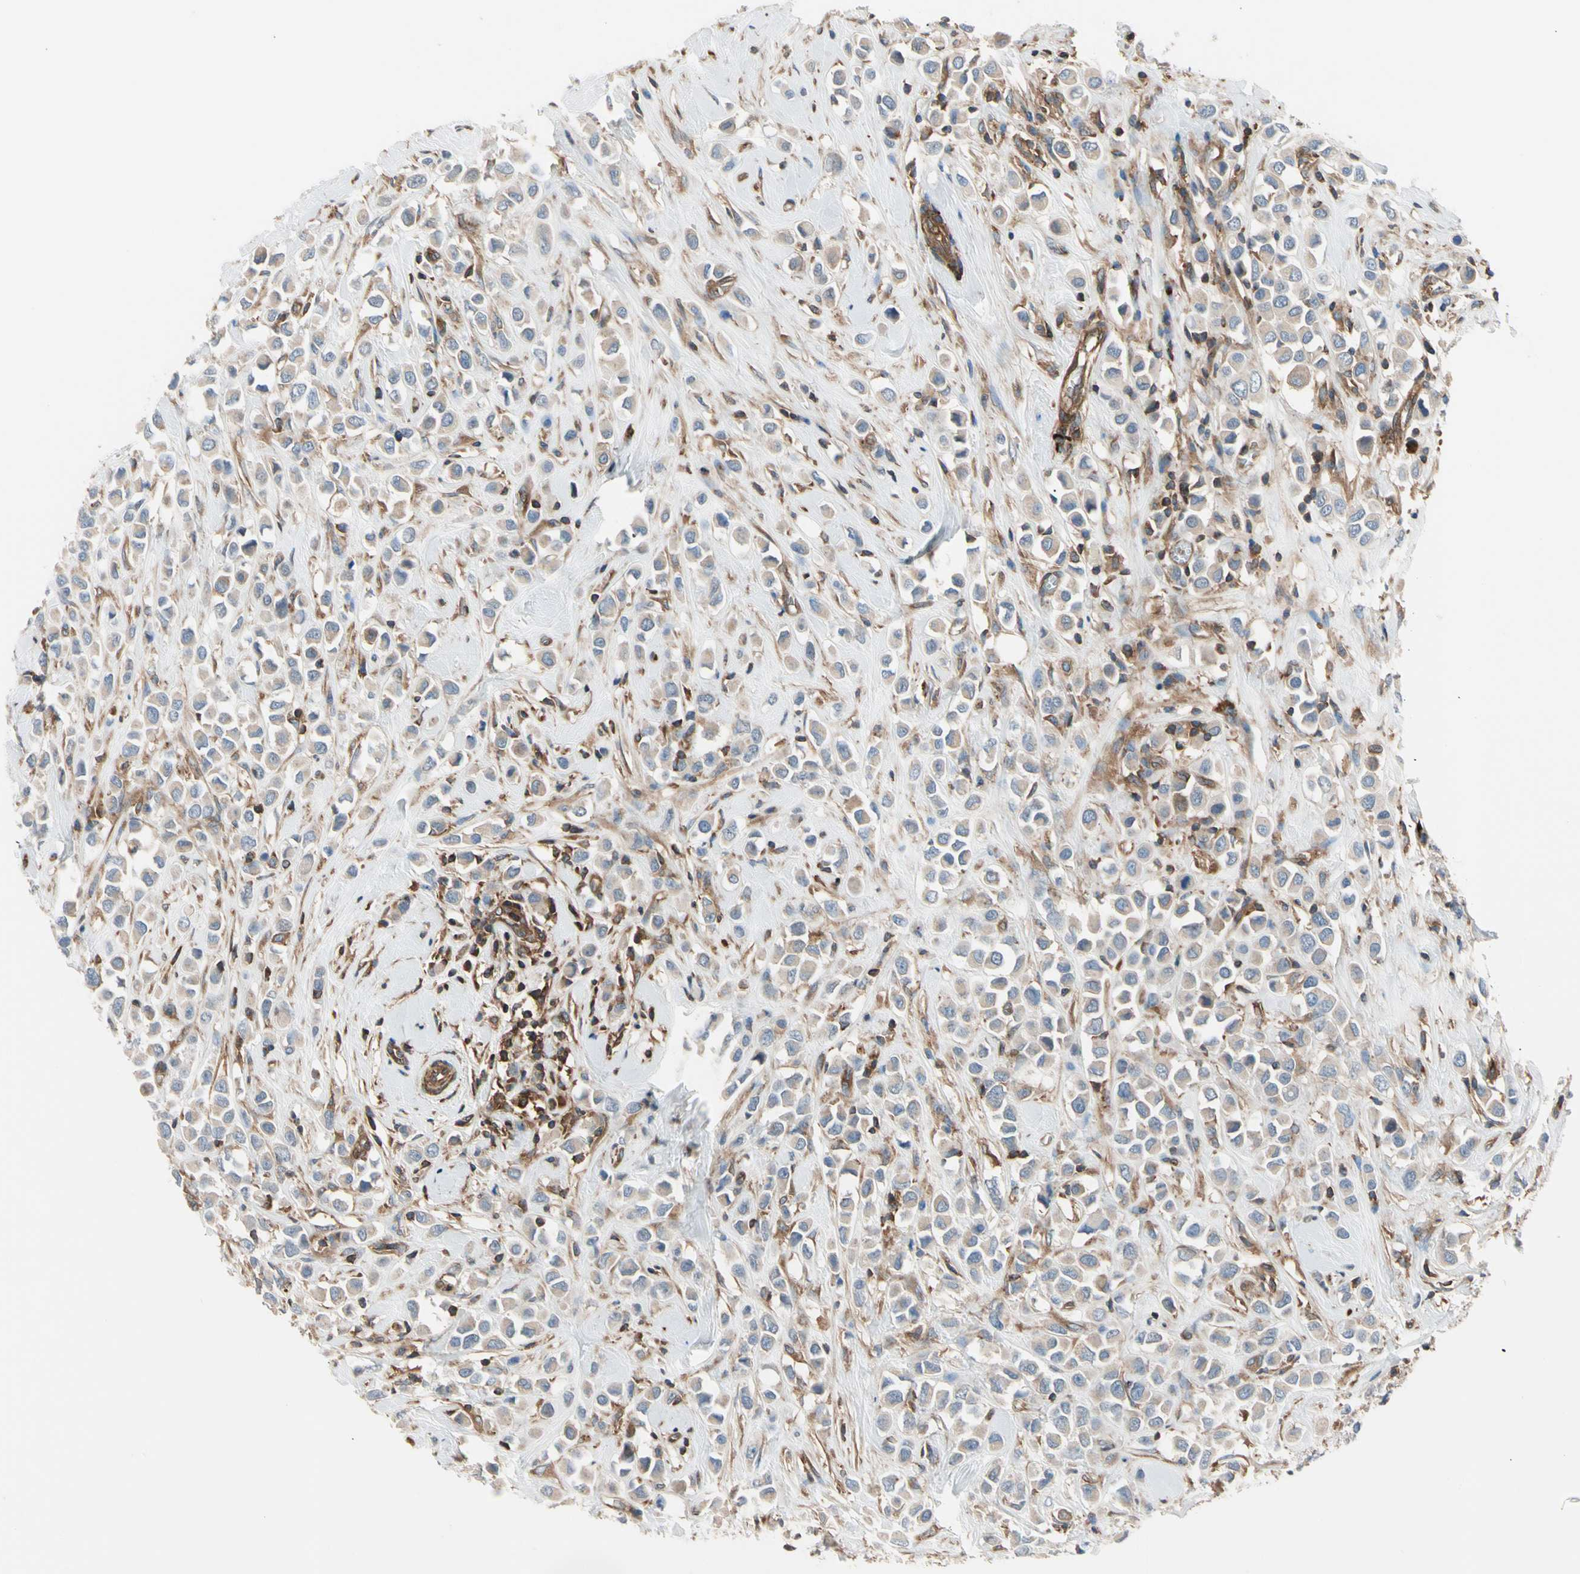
{"staining": {"intensity": "weak", "quantity": ">75%", "location": "cytoplasmic/membranous"}, "tissue": "breast cancer", "cell_type": "Tumor cells", "image_type": "cancer", "snomed": [{"axis": "morphology", "description": "Duct carcinoma"}, {"axis": "topography", "description": "Breast"}], "caption": "Infiltrating ductal carcinoma (breast) stained with DAB (3,3'-diaminobenzidine) immunohistochemistry shows low levels of weak cytoplasmic/membranous positivity in about >75% of tumor cells. (DAB = brown stain, brightfield microscopy at high magnification).", "gene": "ROCK1", "patient": {"sex": "female", "age": 61}}